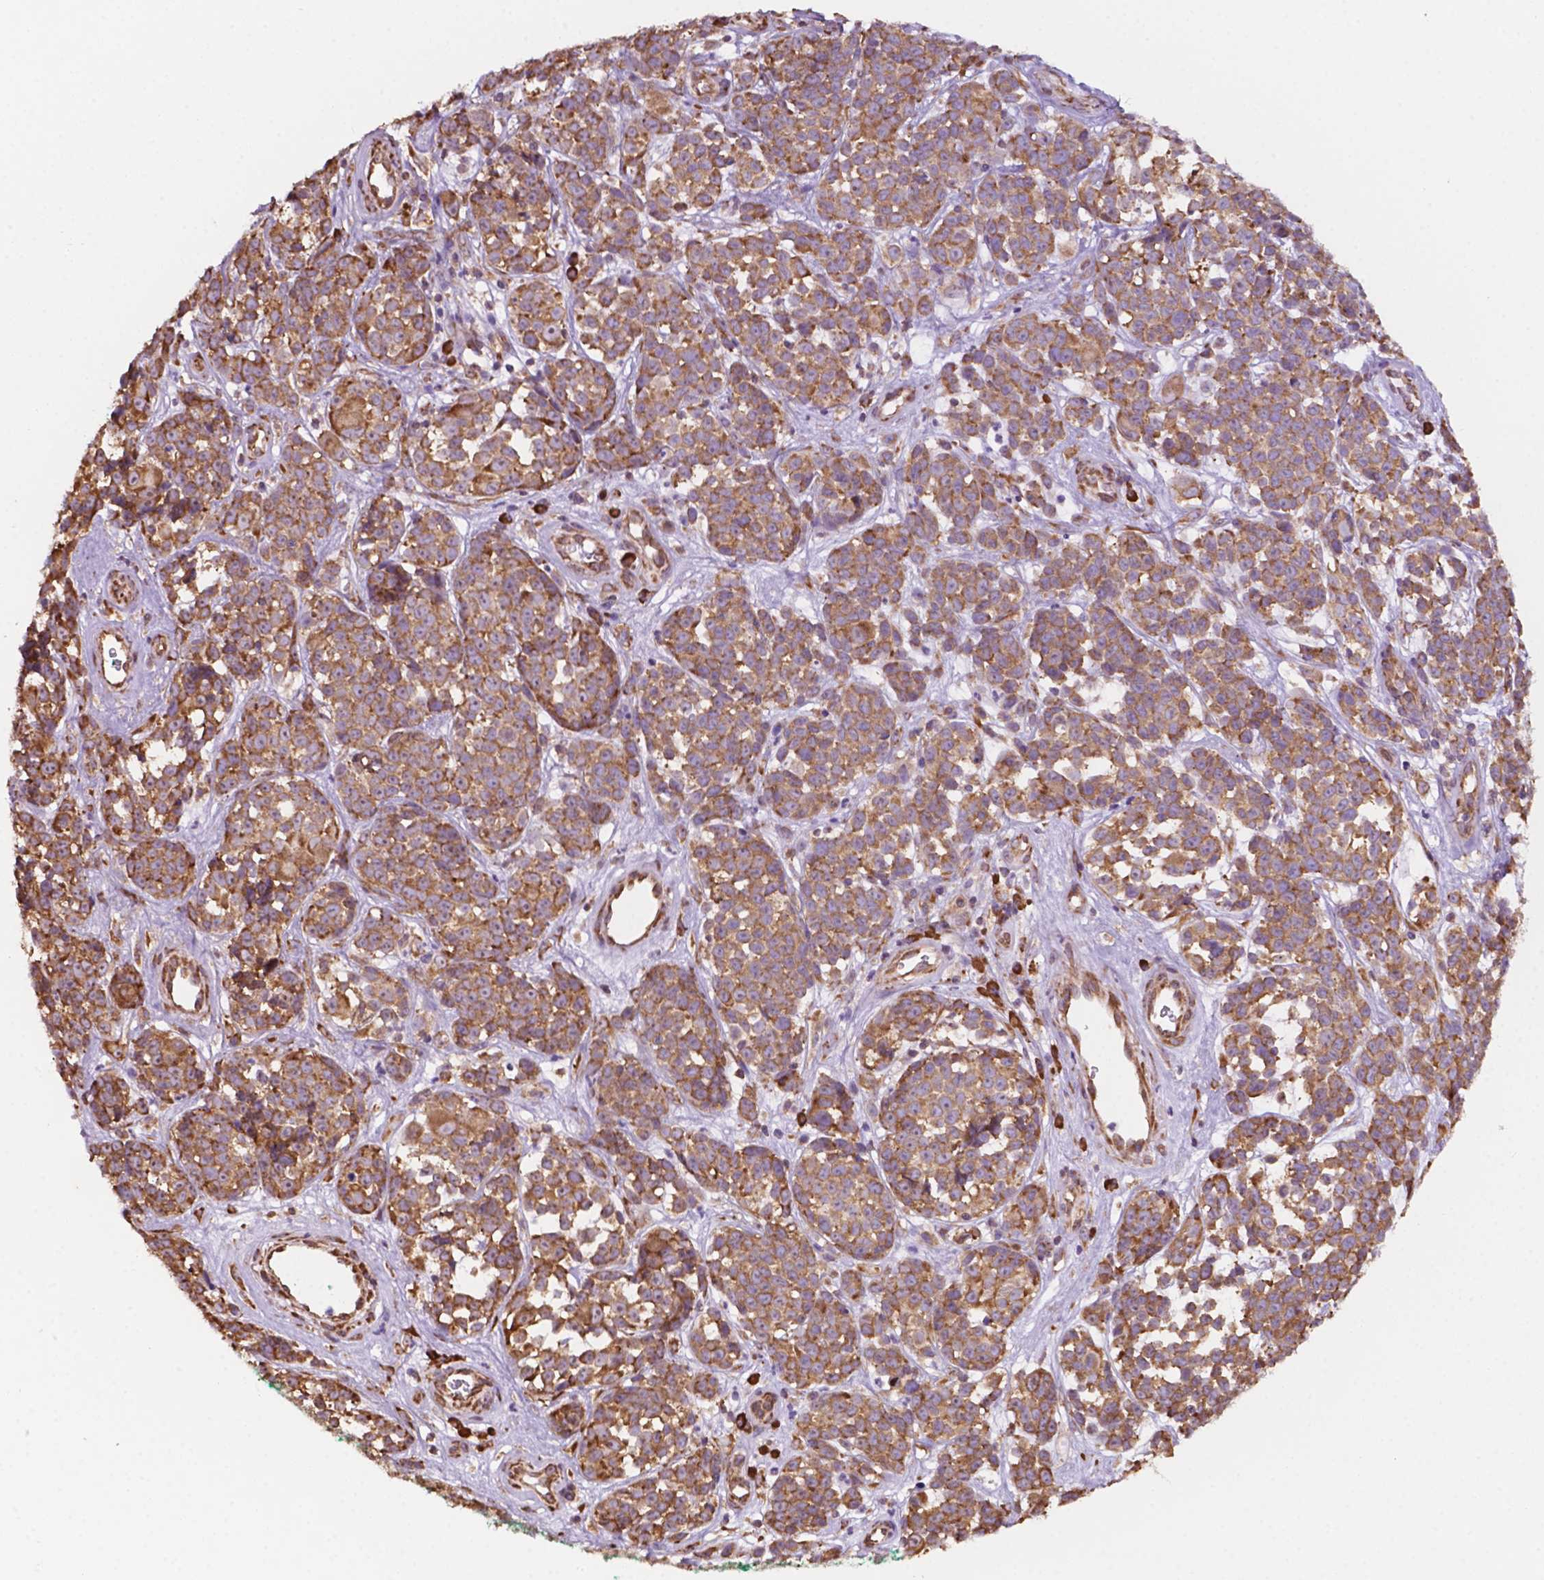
{"staining": {"intensity": "moderate", "quantity": ">75%", "location": "cytoplasmic/membranous"}, "tissue": "melanoma", "cell_type": "Tumor cells", "image_type": "cancer", "snomed": [{"axis": "morphology", "description": "Malignant melanoma, NOS"}, {"axis": "topography", "description": "Skin"}], "caption": "Tumor cells display moderate cytoplasmic/membranous staining in approximately >75% of cells in malignant melanoma.", "gene": "RPL29", "patient": {"sex": "female", "age": 88}}